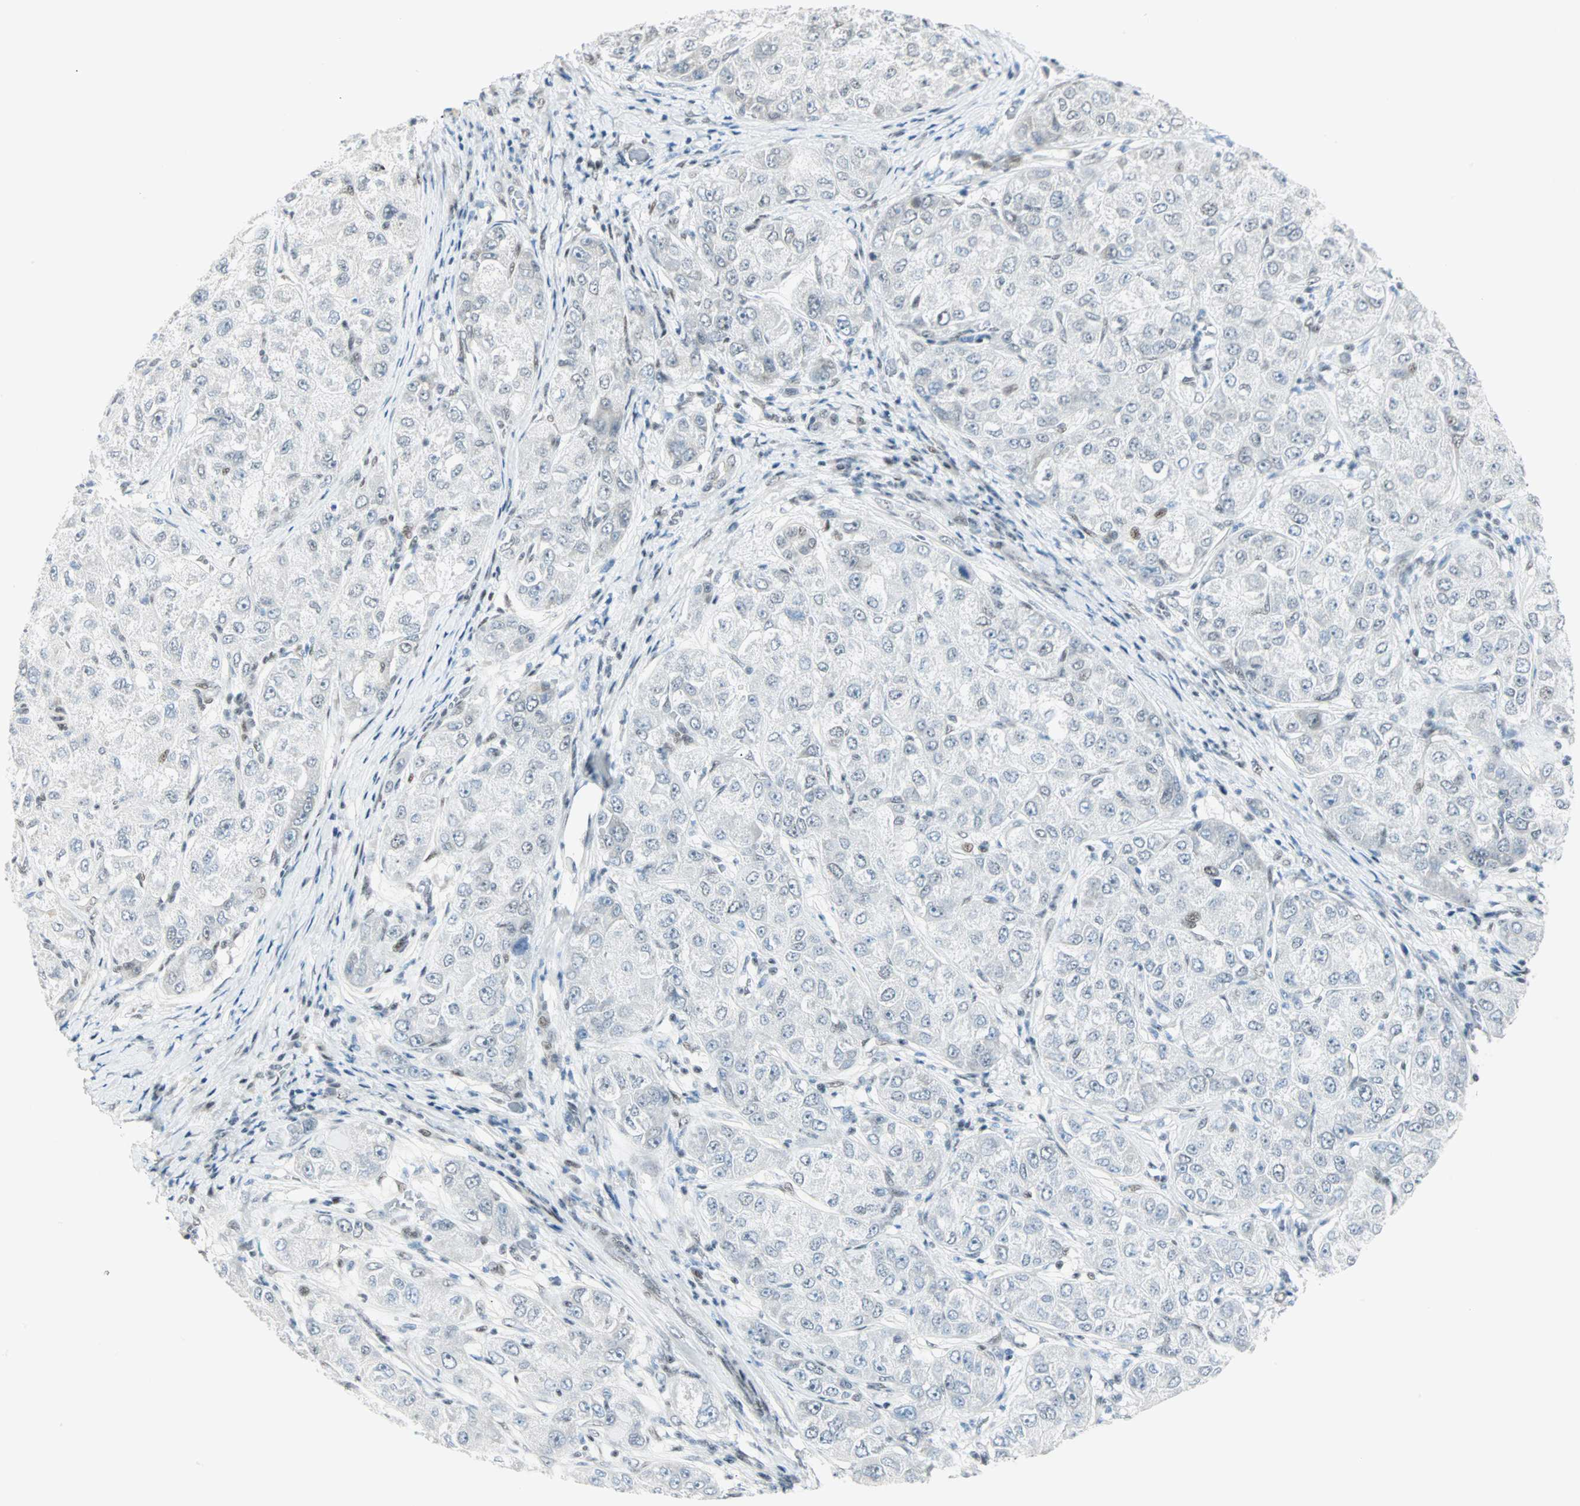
{"staining": {"intensity": "negative", "quantity": "none", "location": "none"}, "tissue": "liver cancer", "cell_type": "Tumor cells", "image_type": "cancer", "snomed": [{"axis": "morphology", "description": "Carcinoma, Hepatocellular, NOS"}, {"axis": "topography", "description": "Liver"}], "caption": "Immunohistochemistry of liver hepatocellular carcinoma shows no positivity in tumor cells.", "gene": "PKNOX1", "patient": {"sex": "male", "age": 80}}